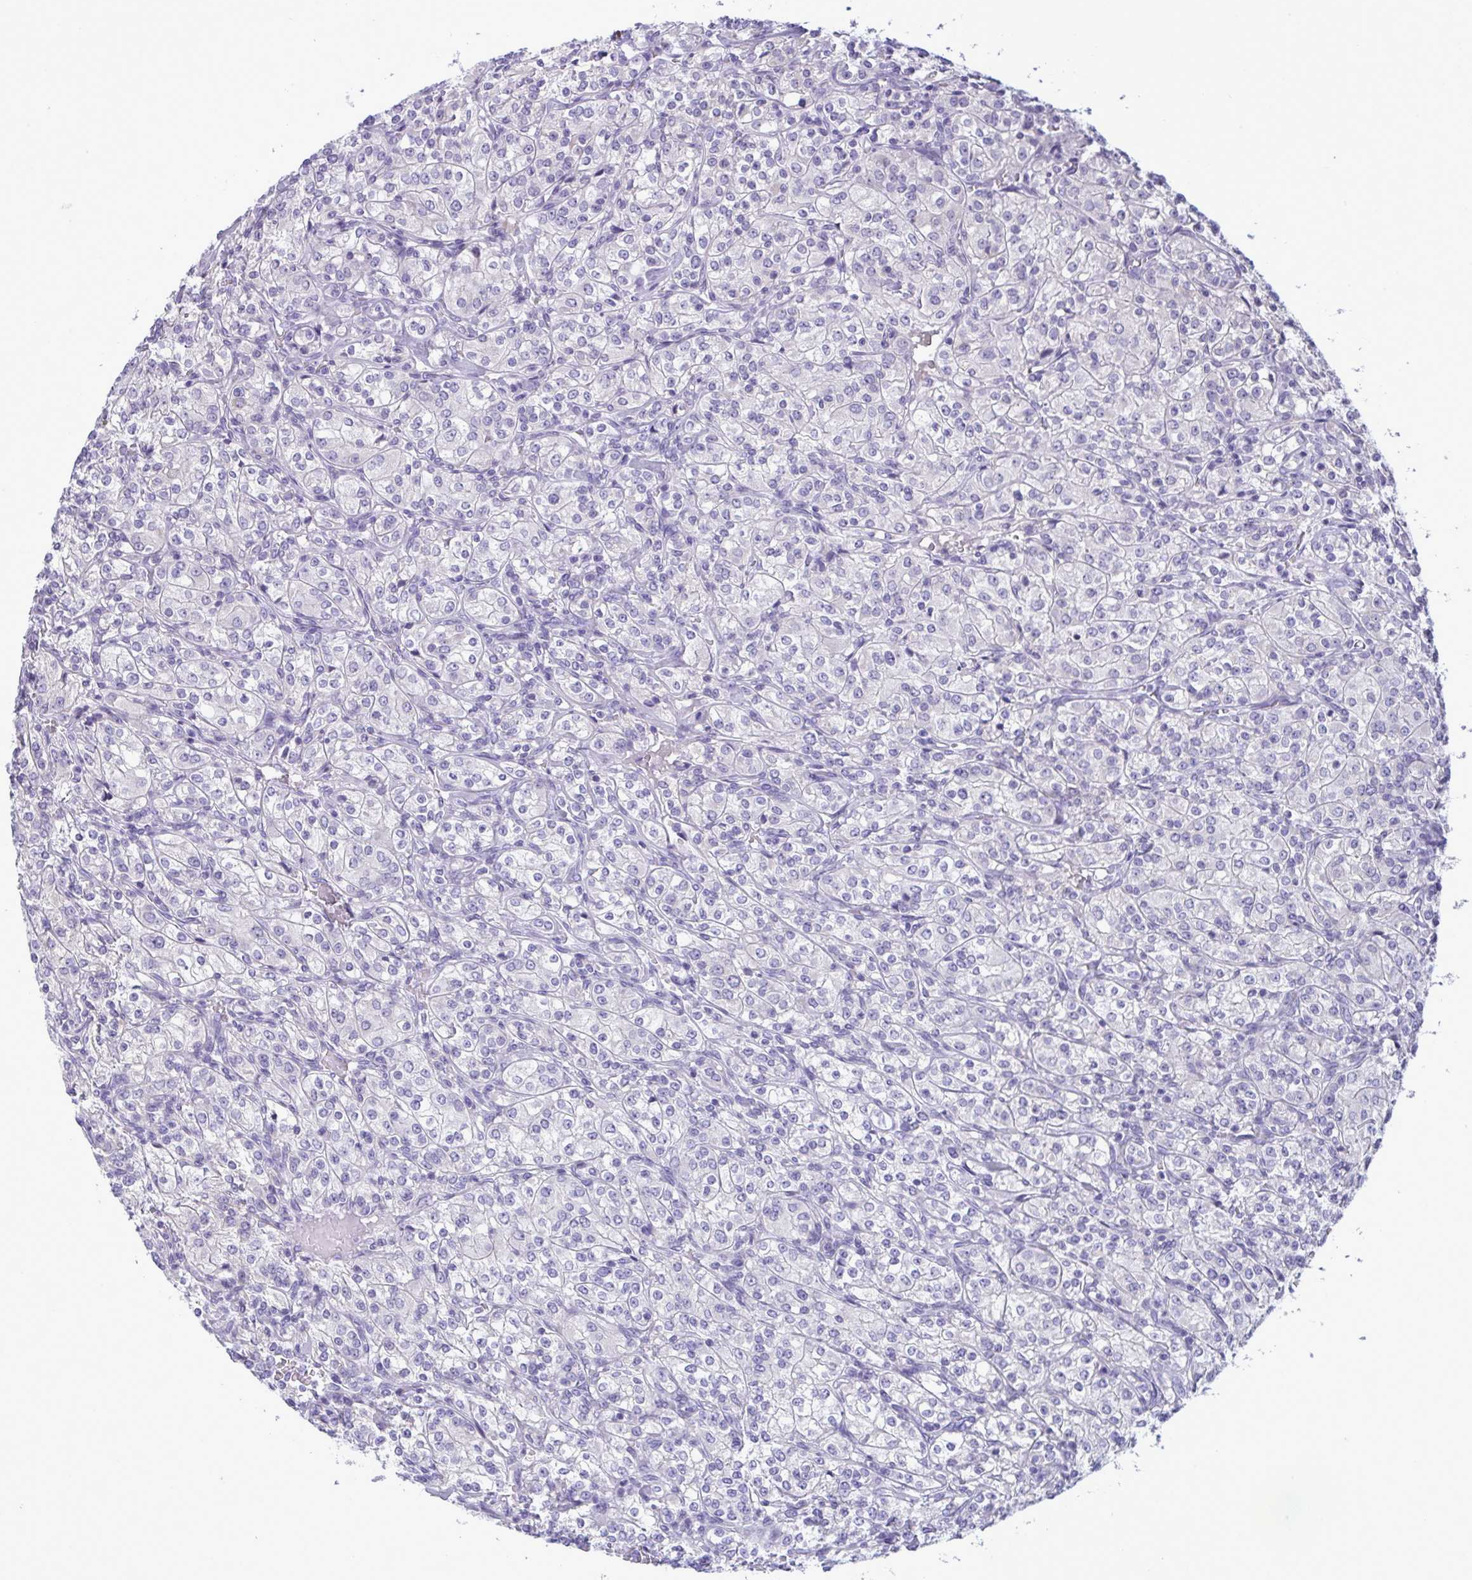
{"staining": {"intensity": "negative", "quantity": "none", "location": "none"}, "tissue": "renal cancer", "cell_type": "Tumor cells", "image_type": "cancer", "snomed": [{"axis": "morphology", "description": "Adenocarcinoma, NOS"}, {"axis": "topography", "description": "Kidney"}], "caption": "This is an immunohistochemistry (IHC) image of renal cancer (adenocarcinoma). There is no positivity in tumor cells.", "gene": "TENT5D", "patient": {"sex": "male", "age": 77}}